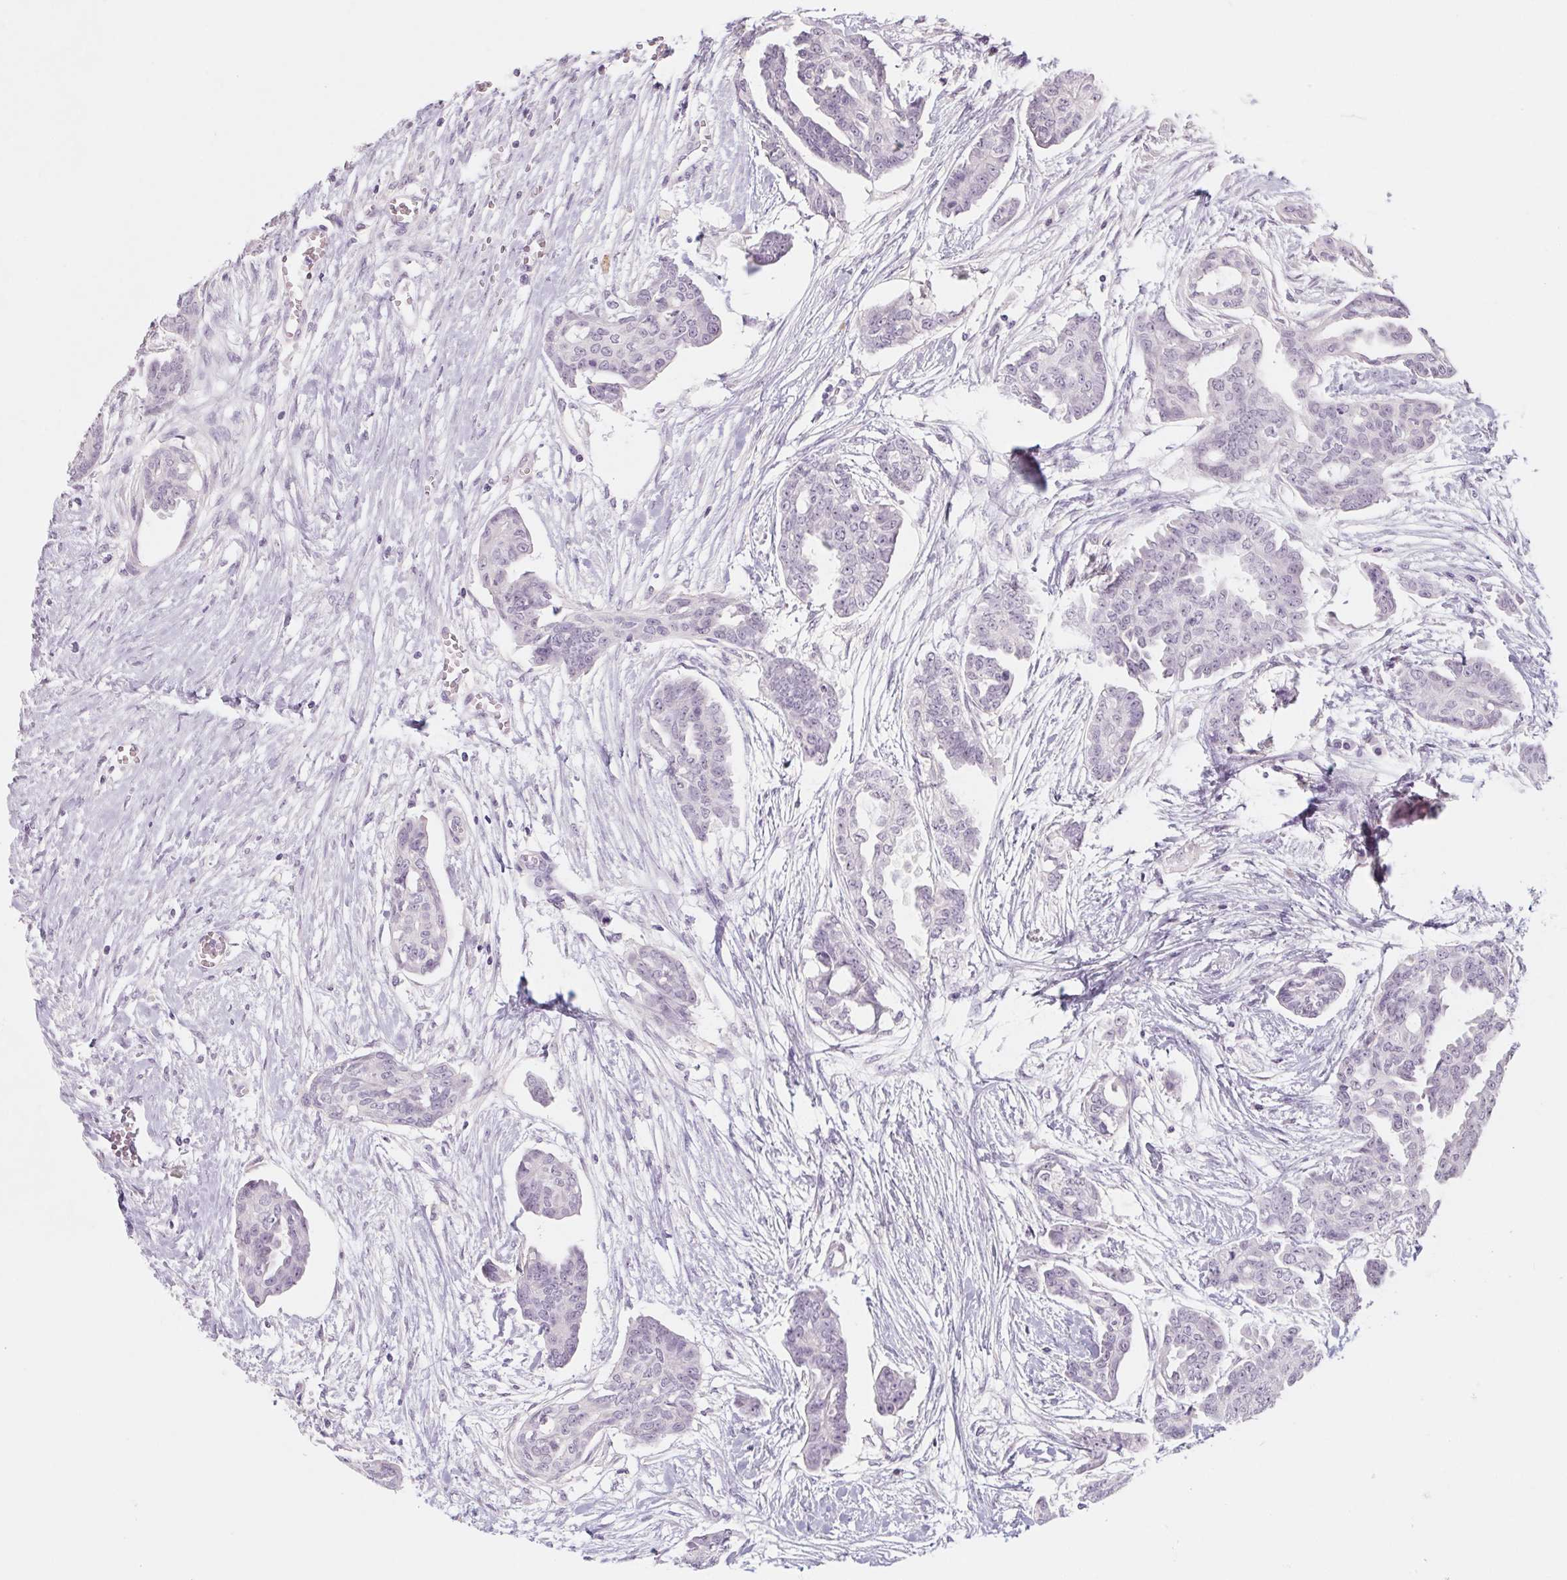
{"staining": {"intensity": "negative", "quantity": "none", "location": "none"}, "tissue": "ovarian cancer", "cell_type": "Tumor cells", "image_type": "cancer", "snomed": [{"axis": "morphology", "description": "Cystadenocarcinoma, serous, NOS"}, {"axis": "topography", "description": "Ovary"}], "caption": "IHC image of neoplastic tissue: human ovarian cancer stained with DAB (3,3'-diaminobenzidine) demonstrates no significant protein positivity in tumor cells.", "gene": "POU1F1", "patient": {"sex": "female", "age": 71}}